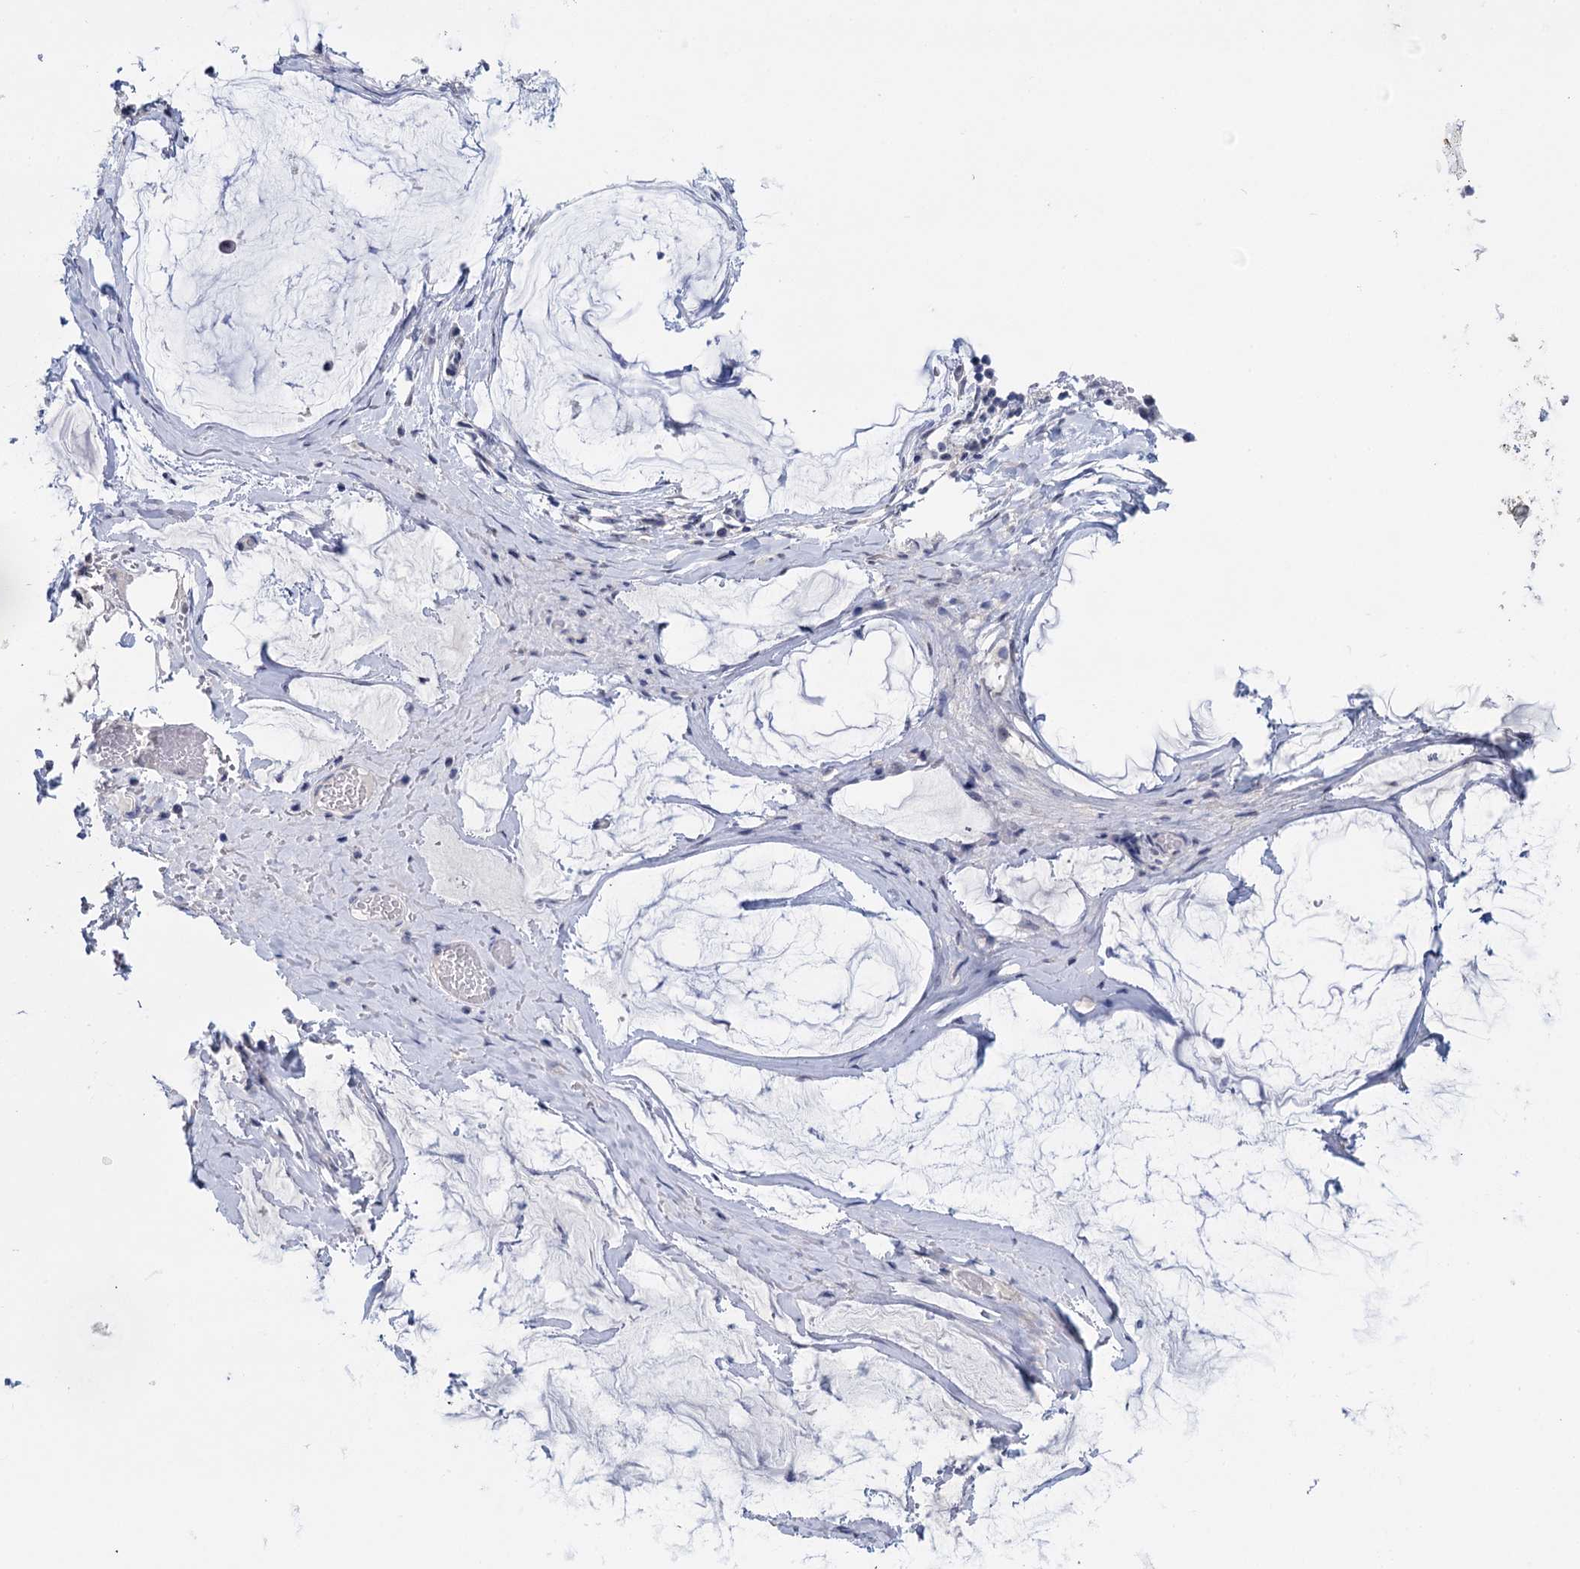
{"staining": {"intensity": "negative", "quantity": "none", "location": "none"}, "tissue": "ovarian cancer", "cell_type": "Tumor cells", "image_type": "cancer", "snomed": [{"axis": "morphology", "description": "Cystadenocarcinoma, mucinous, NOS"}, {"axis": "topography", "description": "Ovary"}], "caption": "Tumor cells show no significant protein positivity in ovarian cancer.", "gene": "SFN", "patient": {"sex": "female", "age": 73}}